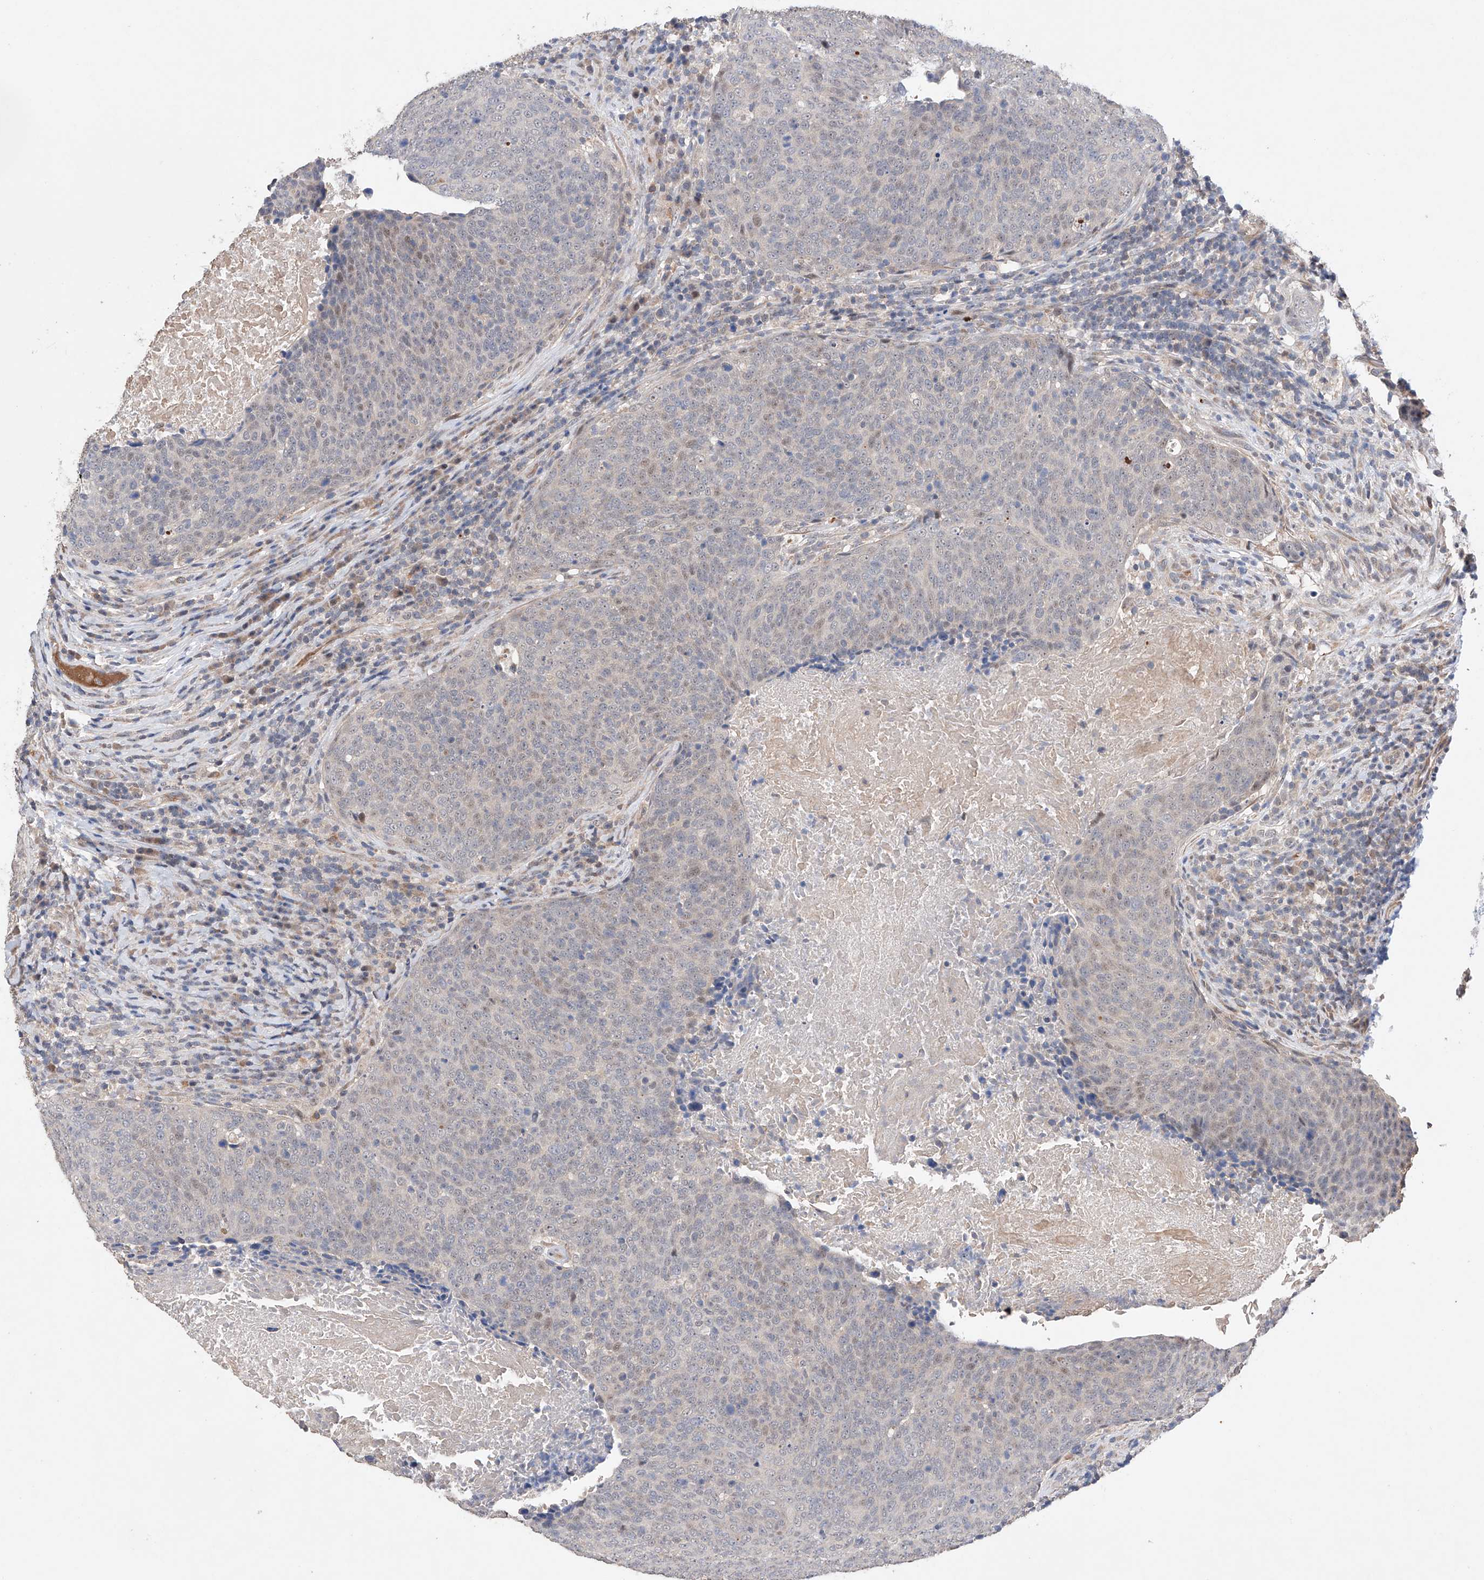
{"staining": {"intensity": "weak", "quantity": "<25%", "location": "nuclear"}, "tissue": "head and neck cancer", "cell_type": "Tumor cells", "image_type": "cancer", "snomed": [{"axis": "morphology", "description": "Squamous cell carcinoma, NOS"}, {"axis": "morphology", "description": "Squamous cell carcinoma, metastatic, NOS"}, {"axis": "topography", "description": "Lymph node"}, {"axis": "topography", "description": "Head-Neck"}], "caption": "Immunohistochemistry photomicrograph of head and neck metastatic squamous cell carcinoma stained for a protein (brown), which demonstrates no positivity in tumor cells. (Brightfield microscopy of DAB (3,3'-diaminobenzidine) IHC at high magnification).", "gene": "AFG1L", "patient": {"sex": "male", "age": 62}}